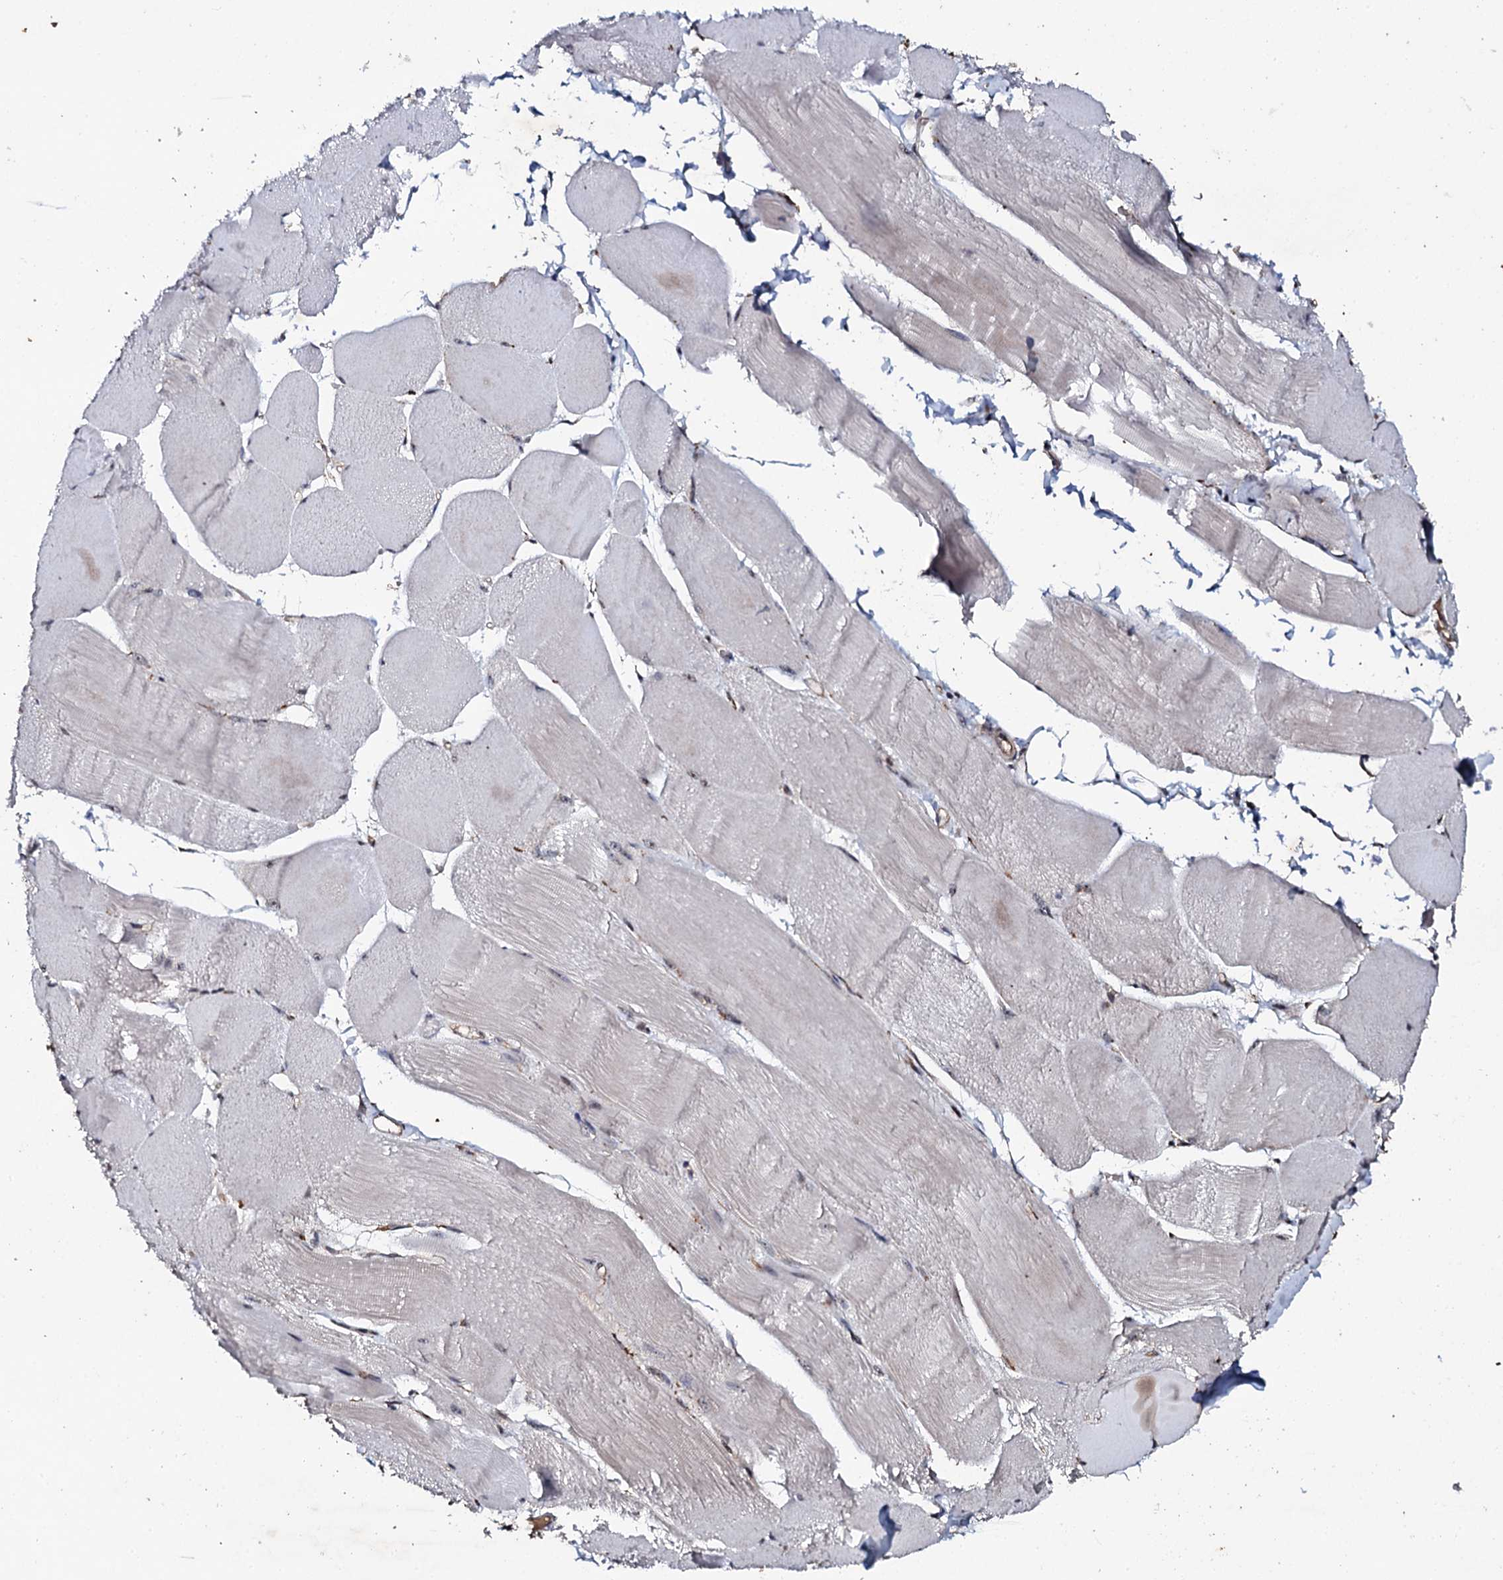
{"staining": {"intensity": "negative", "quantity": "none", "location": "none"}, "tissue": "skeletal muscle", "cell_type": "Myocytes", "image_type": "normal", "snomed": [{"axis": "morphology", "description": "Normal tissue, NOS"}, {"axis": "morphology", "description": "Basal cell carcinoma"}, {"axis": "topography", "description": "Skeletal muscle"}], "caption": "DAB immunohistochemical staining of normal skeletal muscle displays no significant expression in myocytes.", "gene": "FAM111A", "patient": {"sex": "female", "age": 64}}